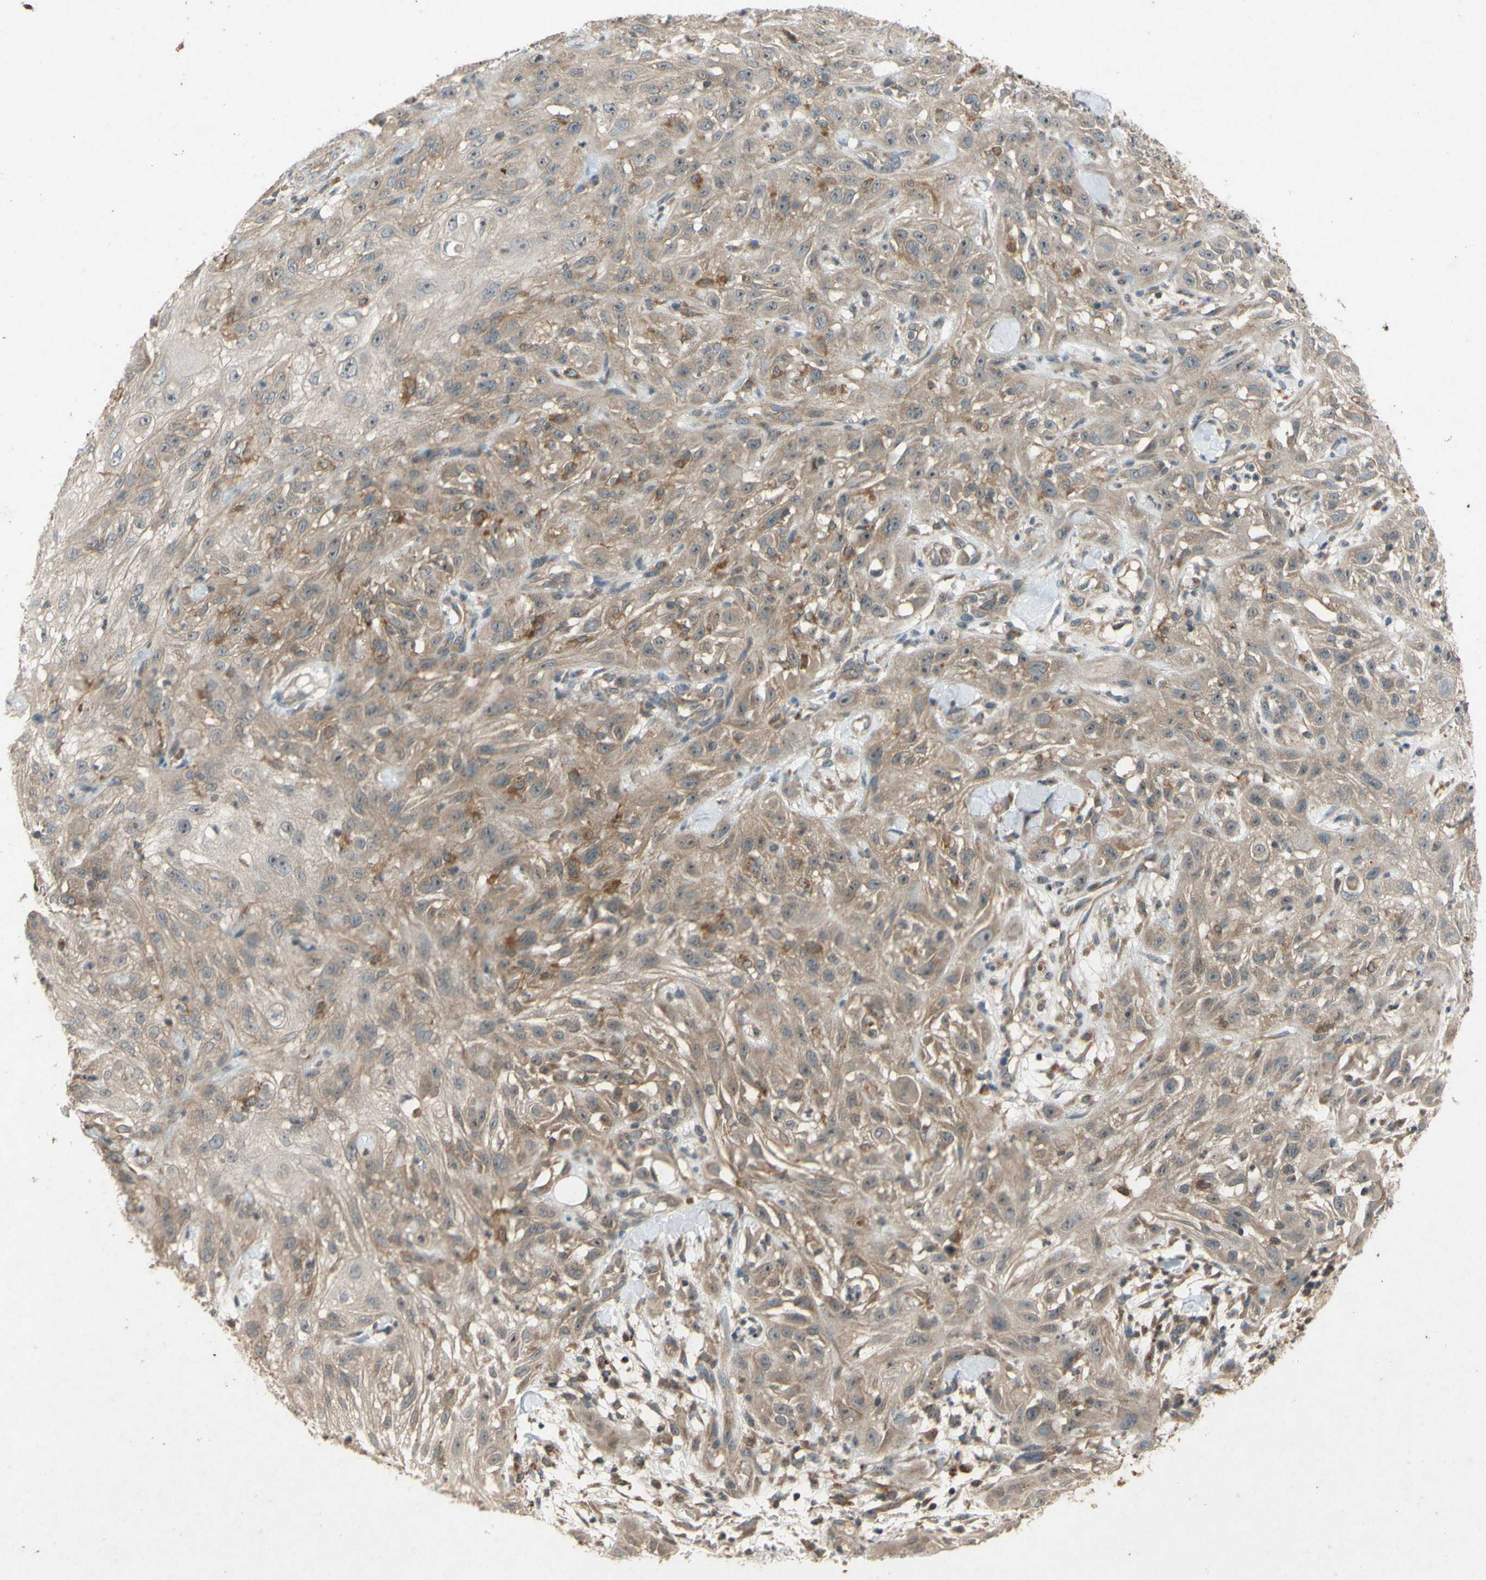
{"staining": {"intensity": "weak", "quantity": "25%-75%", "location": "cytoplasmic/membranous"}, "tissue": "skin cancer", "cell_type": "Tumor cells", "image_type": "cancer", "snomed": [{"axis": "morphology", "description": "Squamous cell carcinoma, NOS"}, {"axis": "topography", "description": "Skin"}], "caption": "The immunohistochemical stain labels weak cytoplasmic/membranous expression in tumor cells of squamous cell carcinoma (skin) tissue.", "gene": "ATP6V1F", "patient": {"sex": "male", "age": 75}}